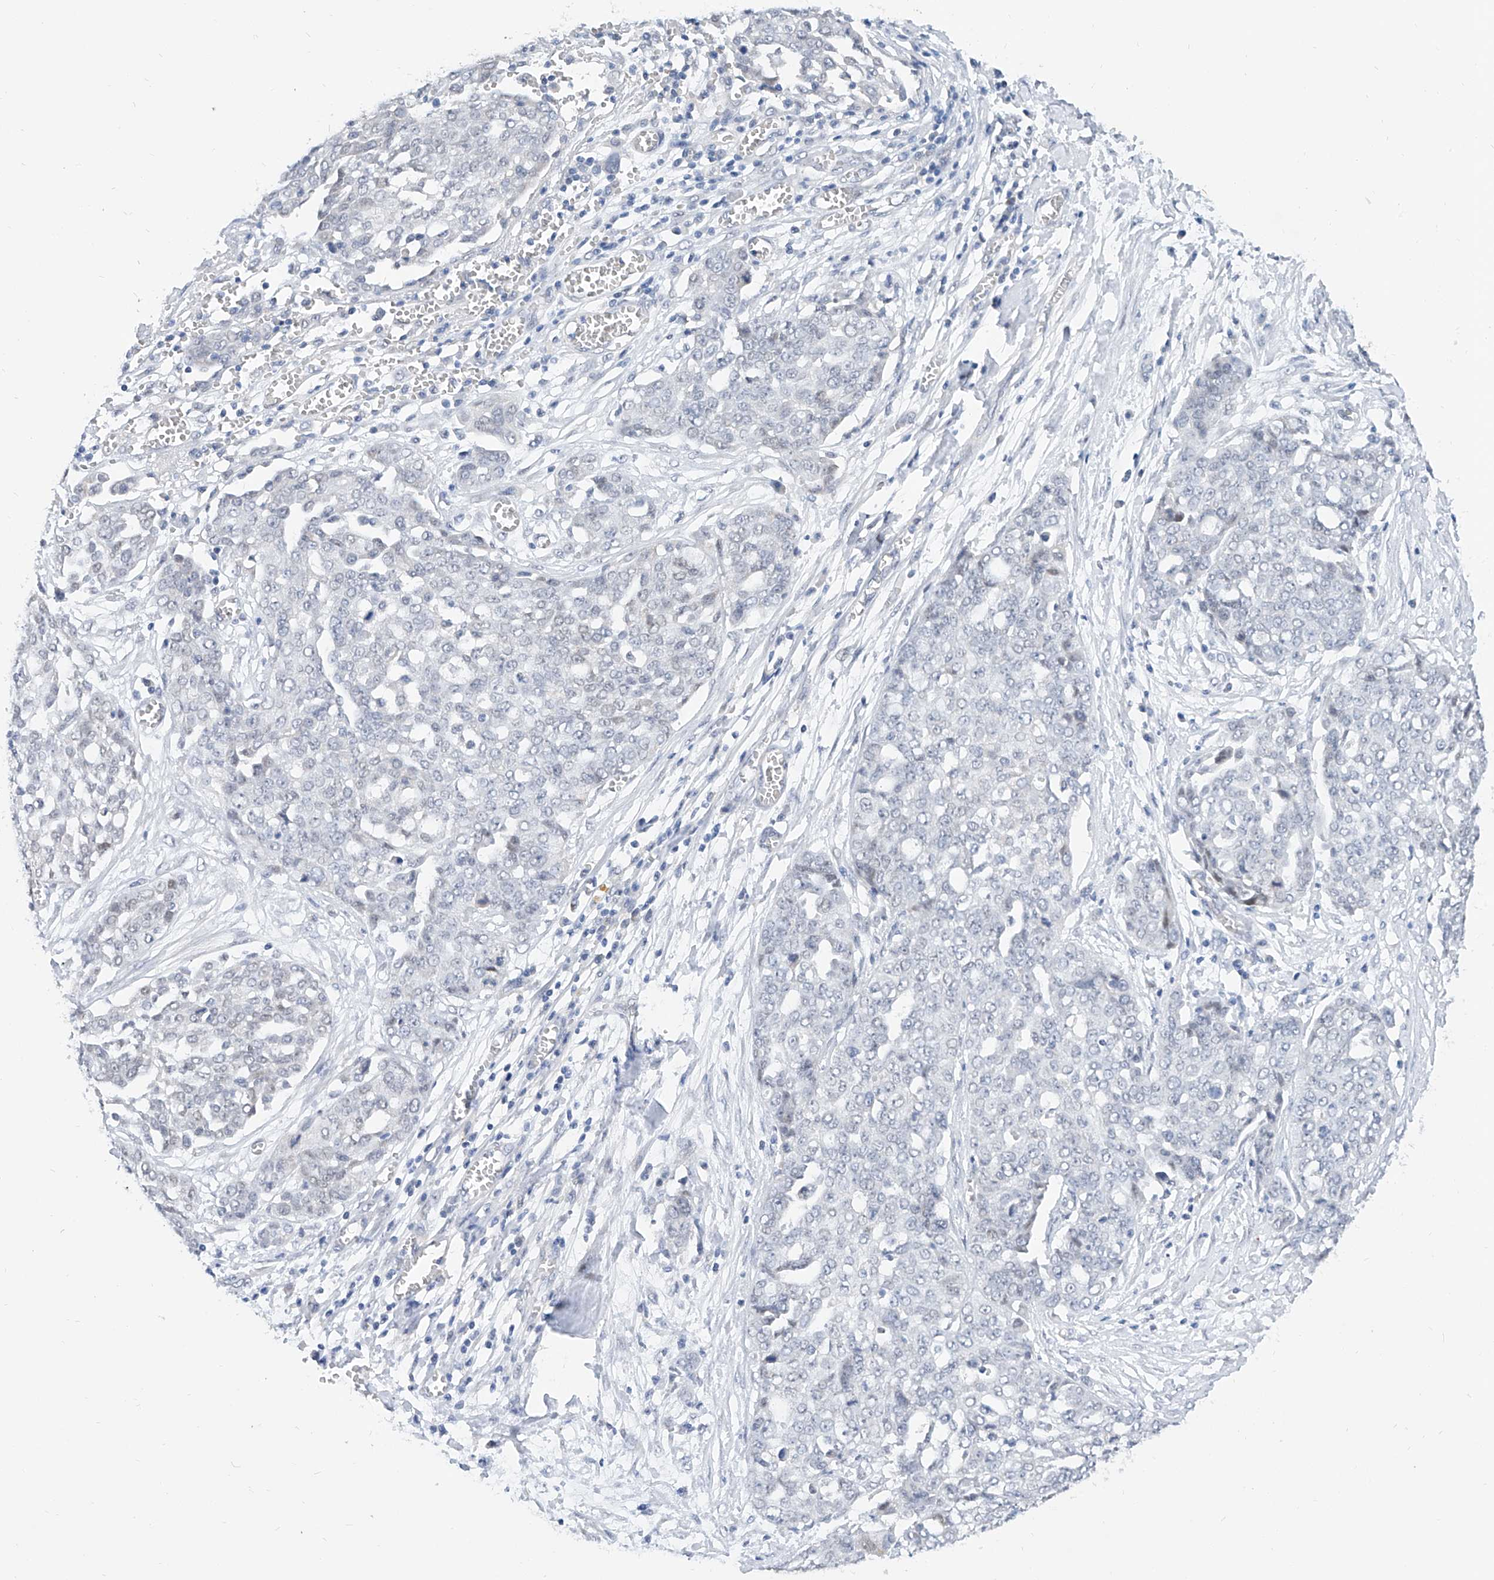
{"staining": {"intensity": "negative", "quantity": "none", "location": "none"}, "tissue": "ovarian cancer", "cell_type": "Tumor cells", "image_type": "cancer", "snomed": [{"axis": "morphology", "description": "Cystadenocarcinoma, serous, NOS"}, {"axis": "topography", "description": "Soft tissue"}, {"axis": "topography", "description": "Ovary"}], "caption": "IHC of human ovarian cancer (serous cystadenocarcinoma) shows no staining in tumor cells. (Stains: DAB (3,3'-diaminobenzidine) IHC with hematoxylin counter stain, Microscopy: brightfield microscopy at high magnification).", "gene": "BPTF", "patient": {"sex": "female", "age": 57}}